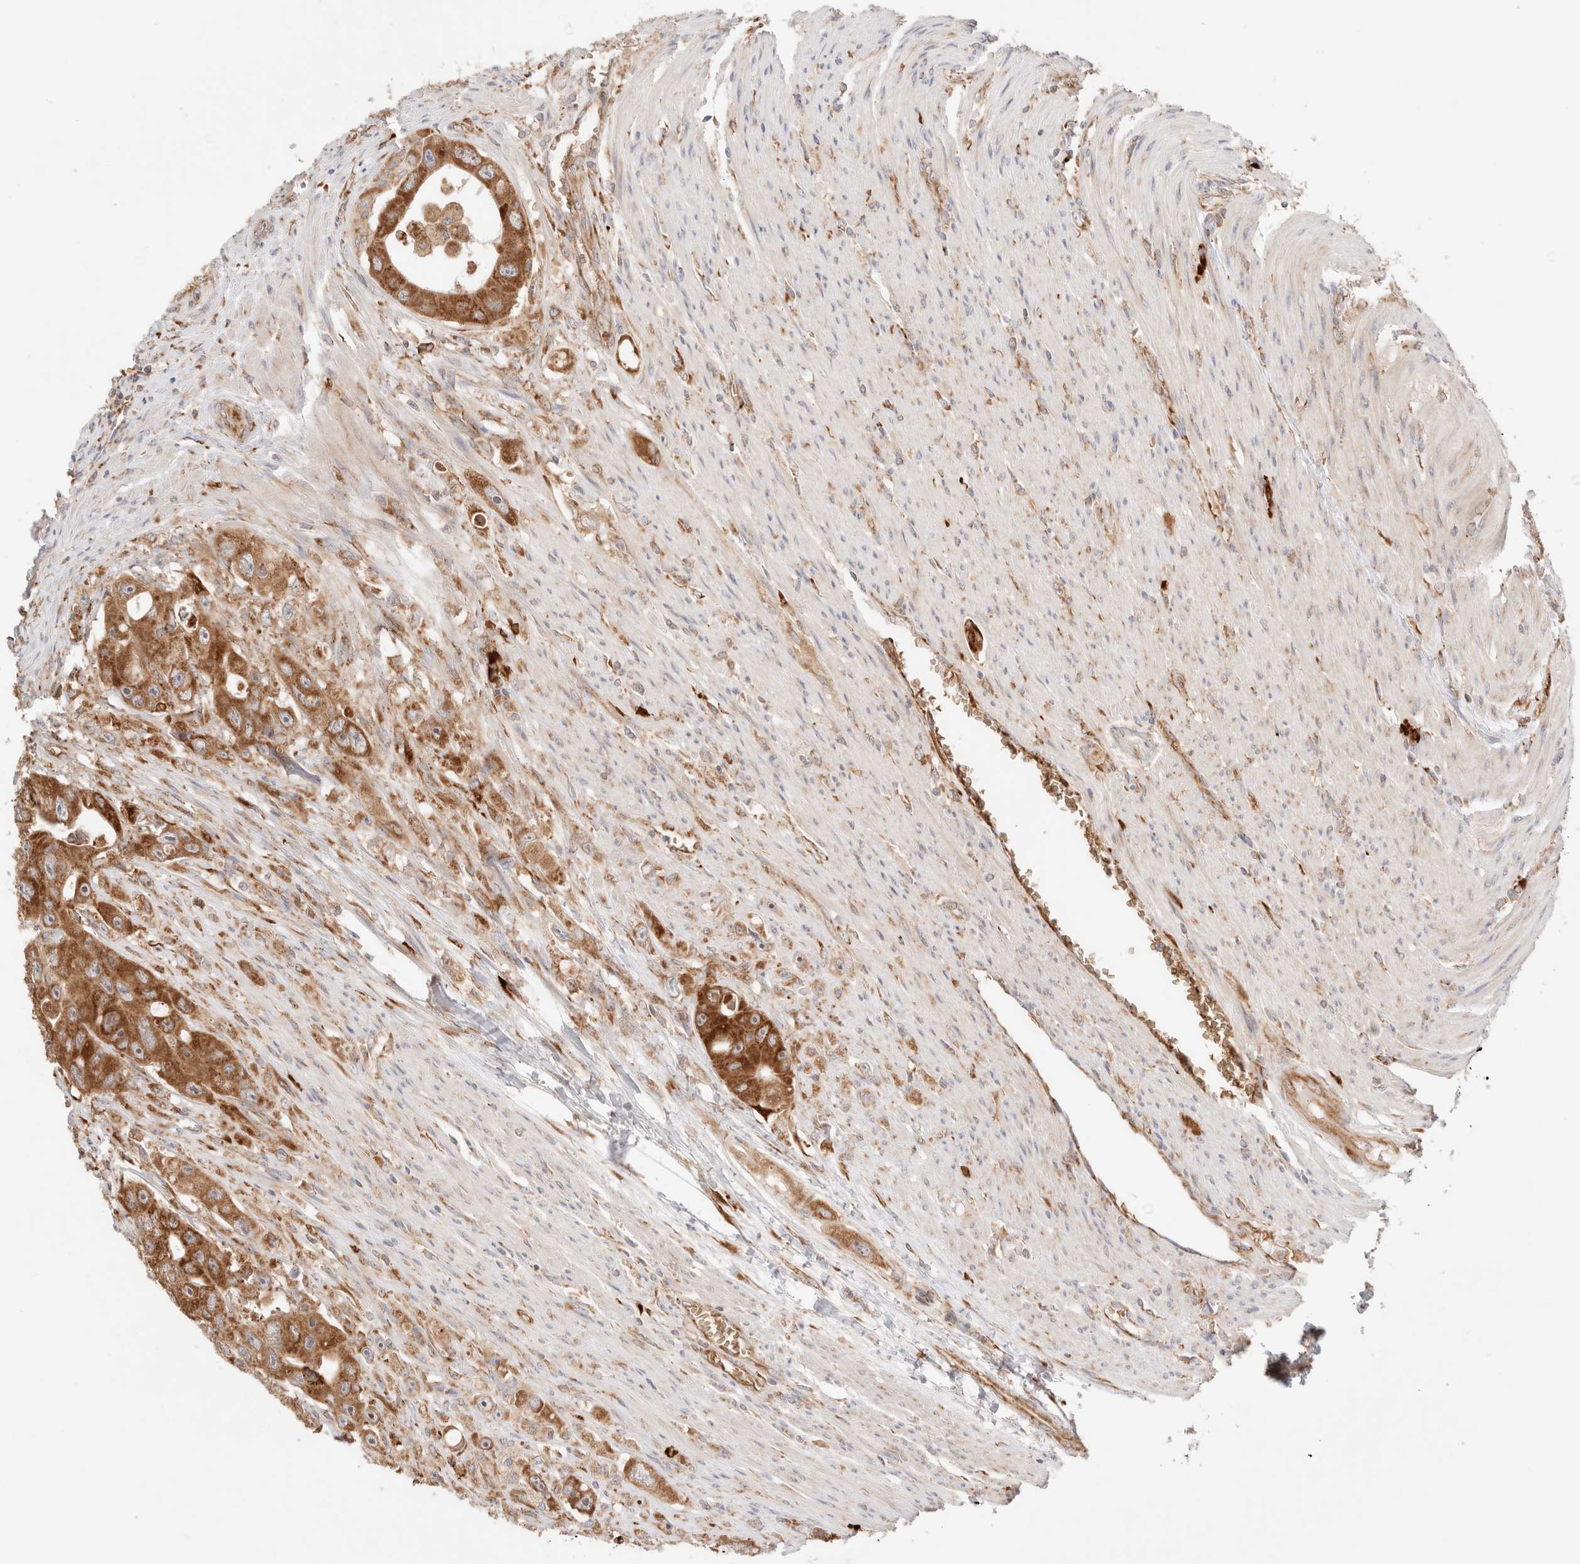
{"staining": {"intensity": "moderate", "quantity": ">75%", "location": "cytoplasmic/membranous"}, "tissue": "colorectal cancer", "cell_type": "Tumor cells", "image_type": "cancer", "snomed": [{"axis": "morphology", "description": "Adenocarcinoma, NOS"}, {"axis": "topography", "description": "Colon"}], "caption": "An IHC micrograph of tumor tissue is shown. Protein staining in brown shows moderate cytoplasmic/membranous positivity in colorectal cancer within tumor cells.", "gene": "UTS2B", "patient": {"sex": "female", "age": 46}}